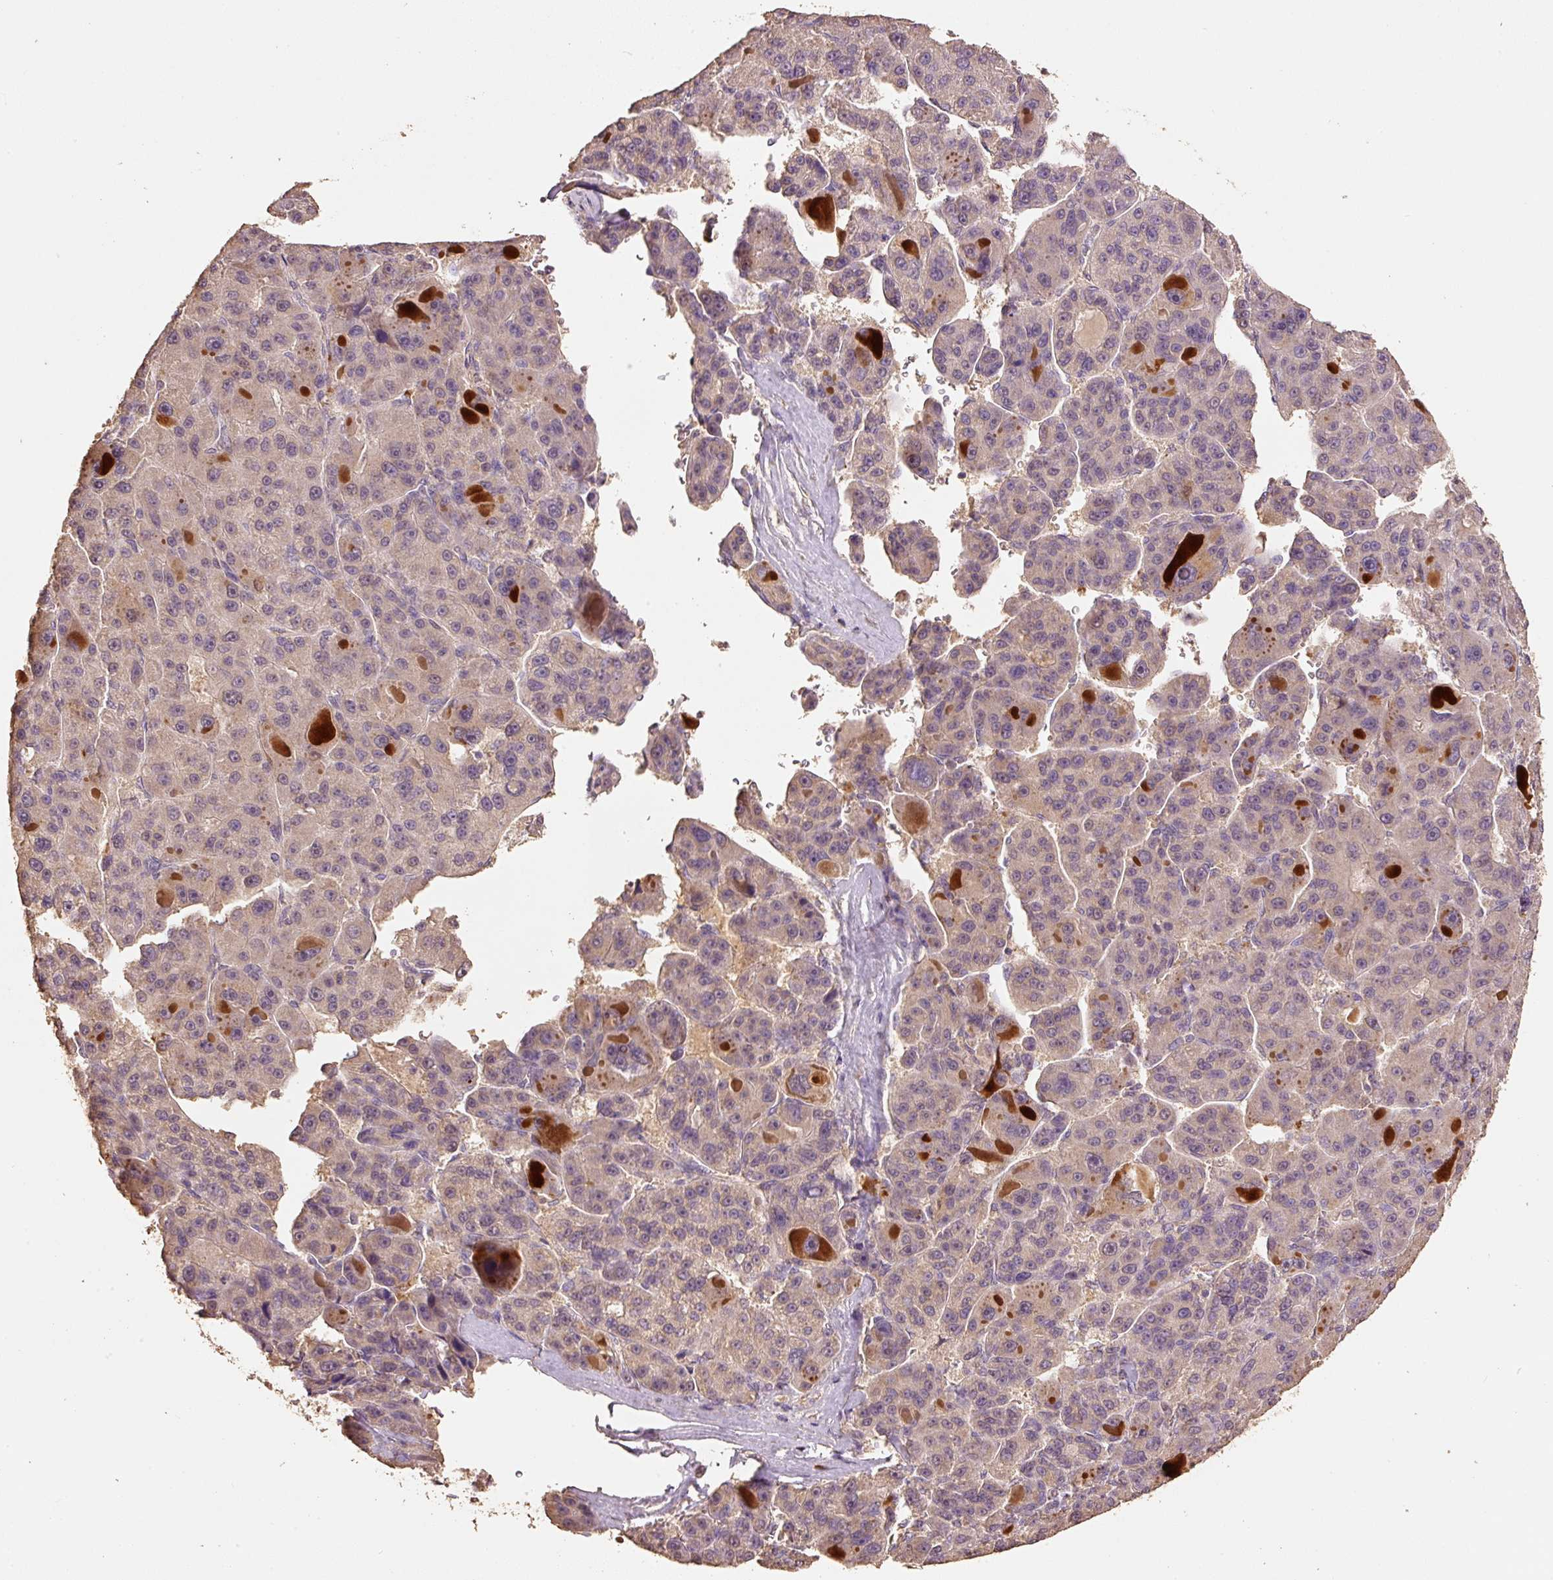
{"staining": {"intensity": "strong", "quantity": "<25%", "location": "cytoplasmic/membranous"}, "tissue": "liver cancer", "cell_type": "Tumor cells", "image_type": "cancer", "snomed": [{"axis": "morphology", "description": "Carcinoma, Hepatocellular, NOS"}, {"axis": "topography", "description": "Liver"}], "caption": "Immunohistochemistry (IHC) micrograph of liver cancer (hepatocellular carcinoma) stained for a protein (brown), which displays medium levels of strong cytoplasmic/membranous positivity in approximately <25% of tumor cells.", "gene": "HERC2", "patient": {"sex": "male", "age": 76}}